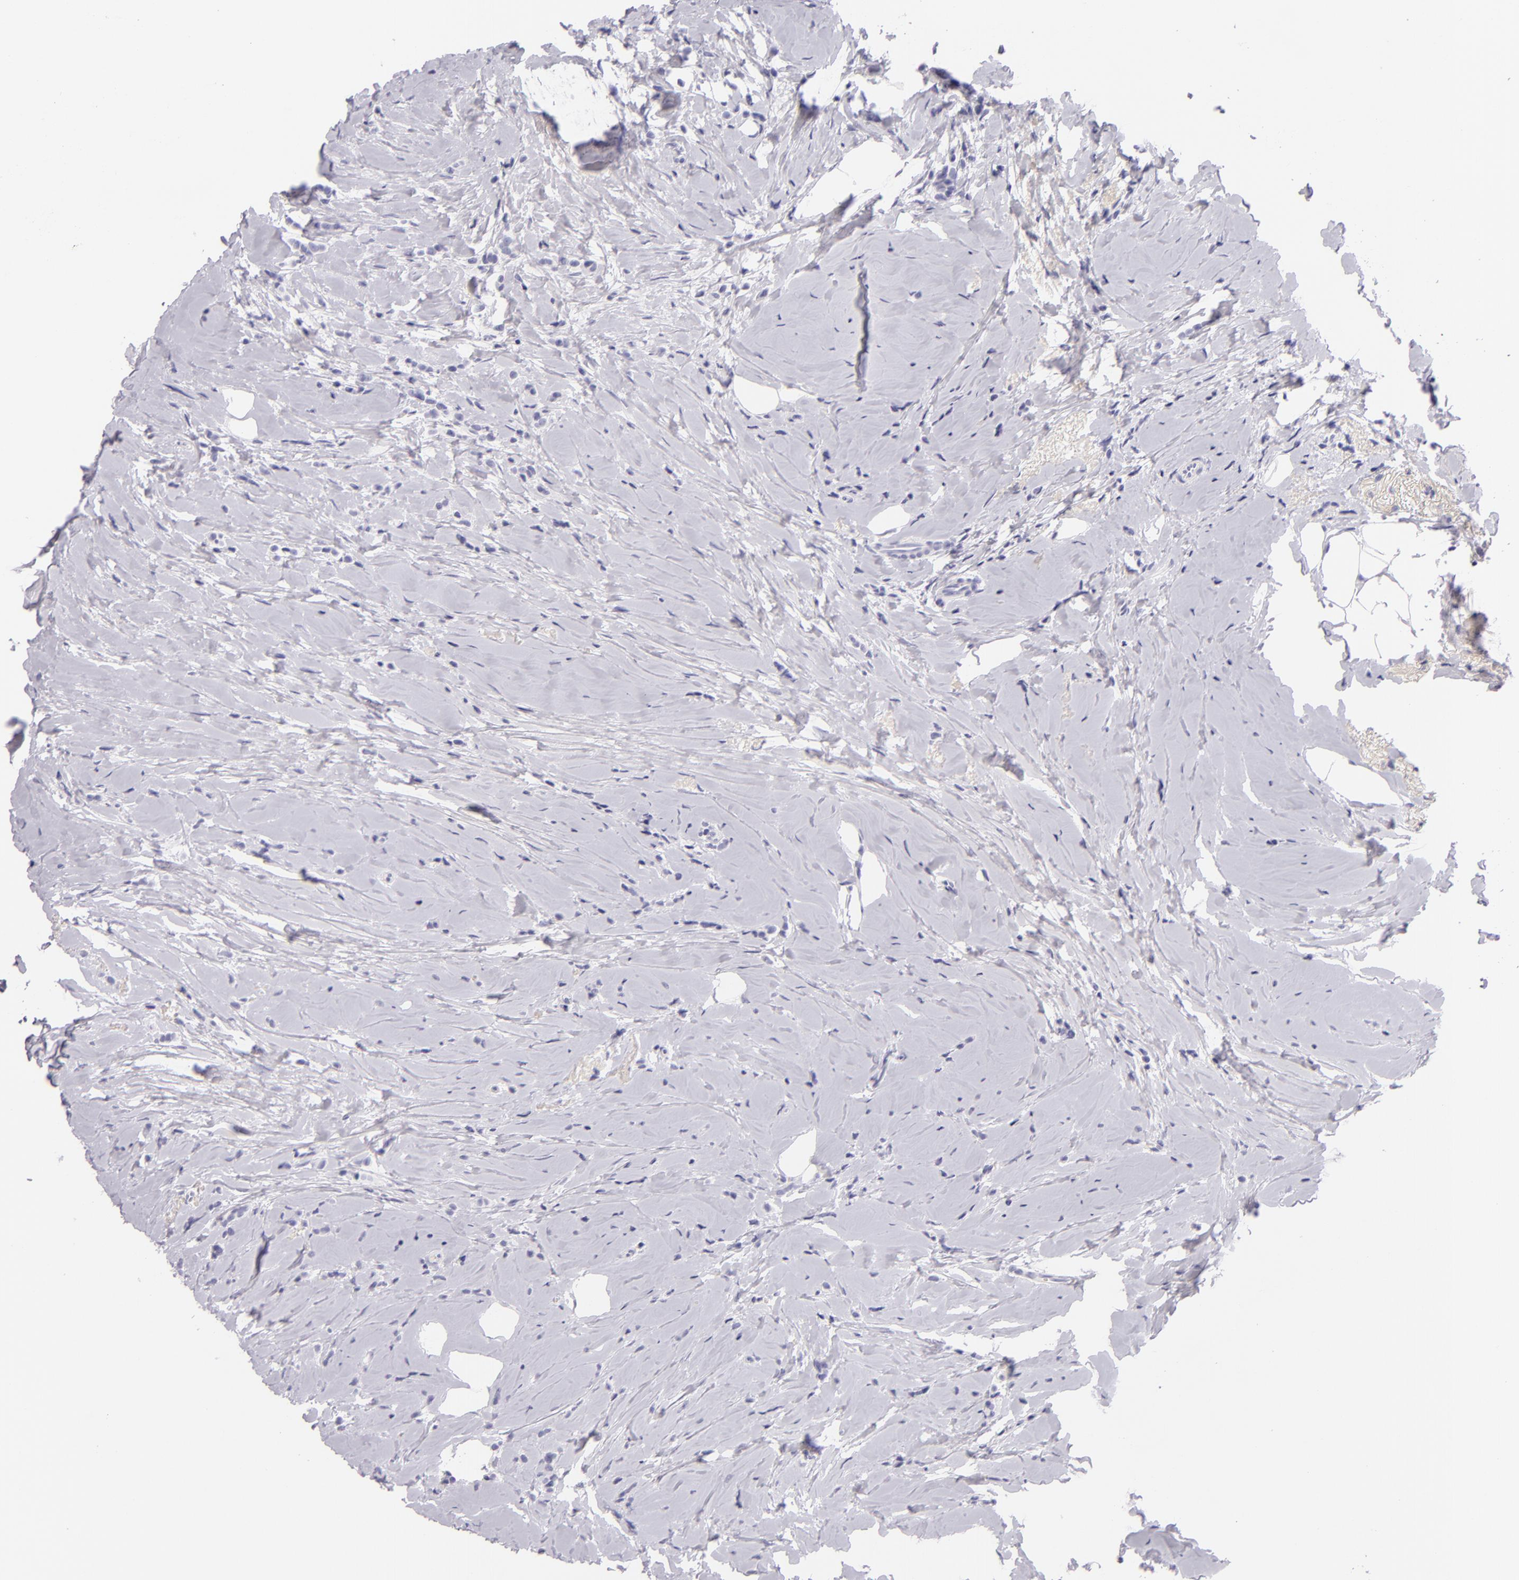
{"staining": {"intensity": "negative", "quantity": "none", "location": "none"}, "tissue": "breast cancer", "cell_type": "Tumor cells", "image_type": "cancer", "snomed": [{"axis": "morphology", "description": "Lobular carcinoma"}, {"axis": "topography", "description": "Breast"}], "caption": "Histopathology image shows no protein expression in tumor cells of breast cancer tissue. The staining is performed using DAB brown chromogen with nuclei counter-stained in using hematoxylin.", "gene": "INA", "patient": {"sex": "female", "age": 64}}